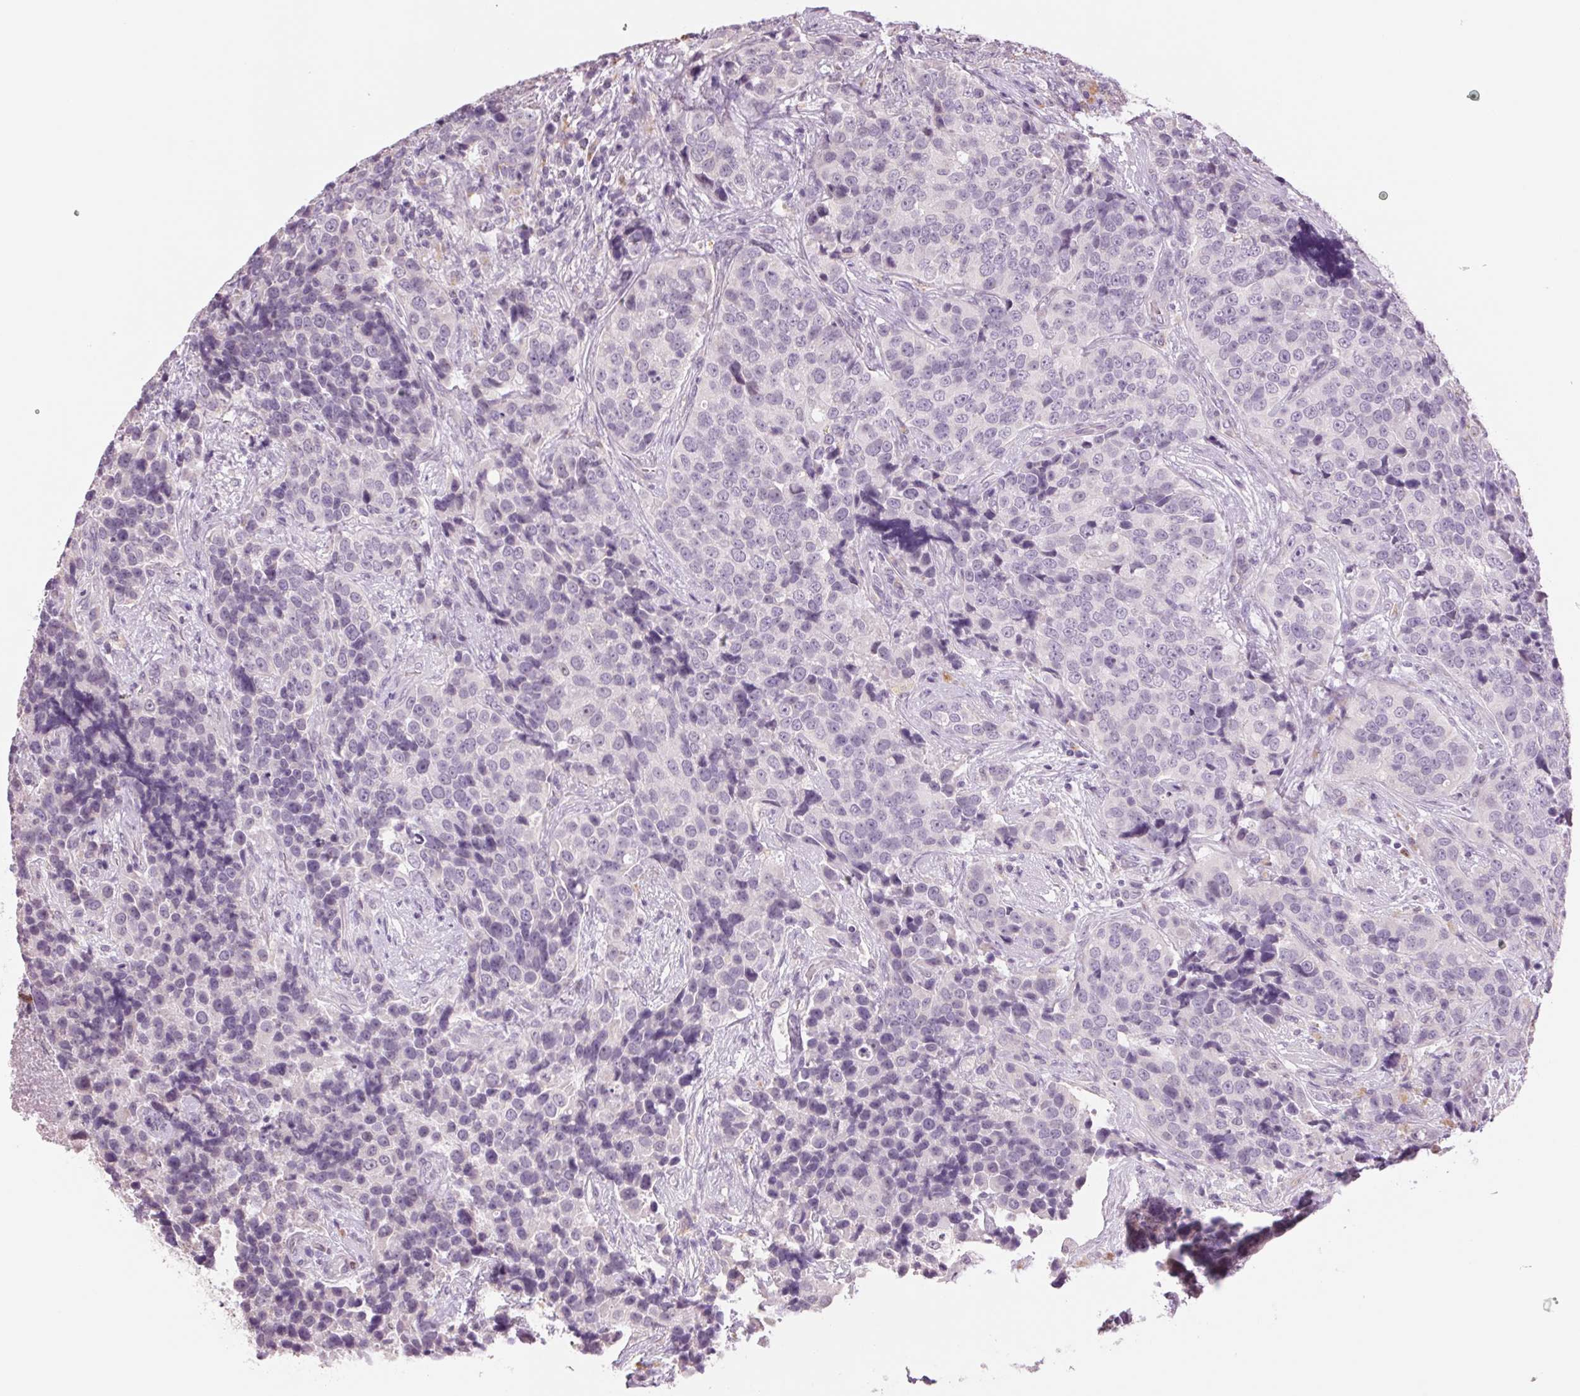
{"staining": {"intensity": "negative", "quantity": "none", "location": "none"}, "tissue": "urothelial cancer", "cell_type": "Tumor cells", "image_type": "cancer", "snomed": [{"axis": "morphology", "description": "Urothelial carcinoma, NOS"}, {"axis": "topography", "description": "Urinary bladder"}], "caption": "Tumor cells are negative for protein expression in human transitional cell carcinoma.", "gene": "MPO", "patient": {"sex": "male", "age": 52}}